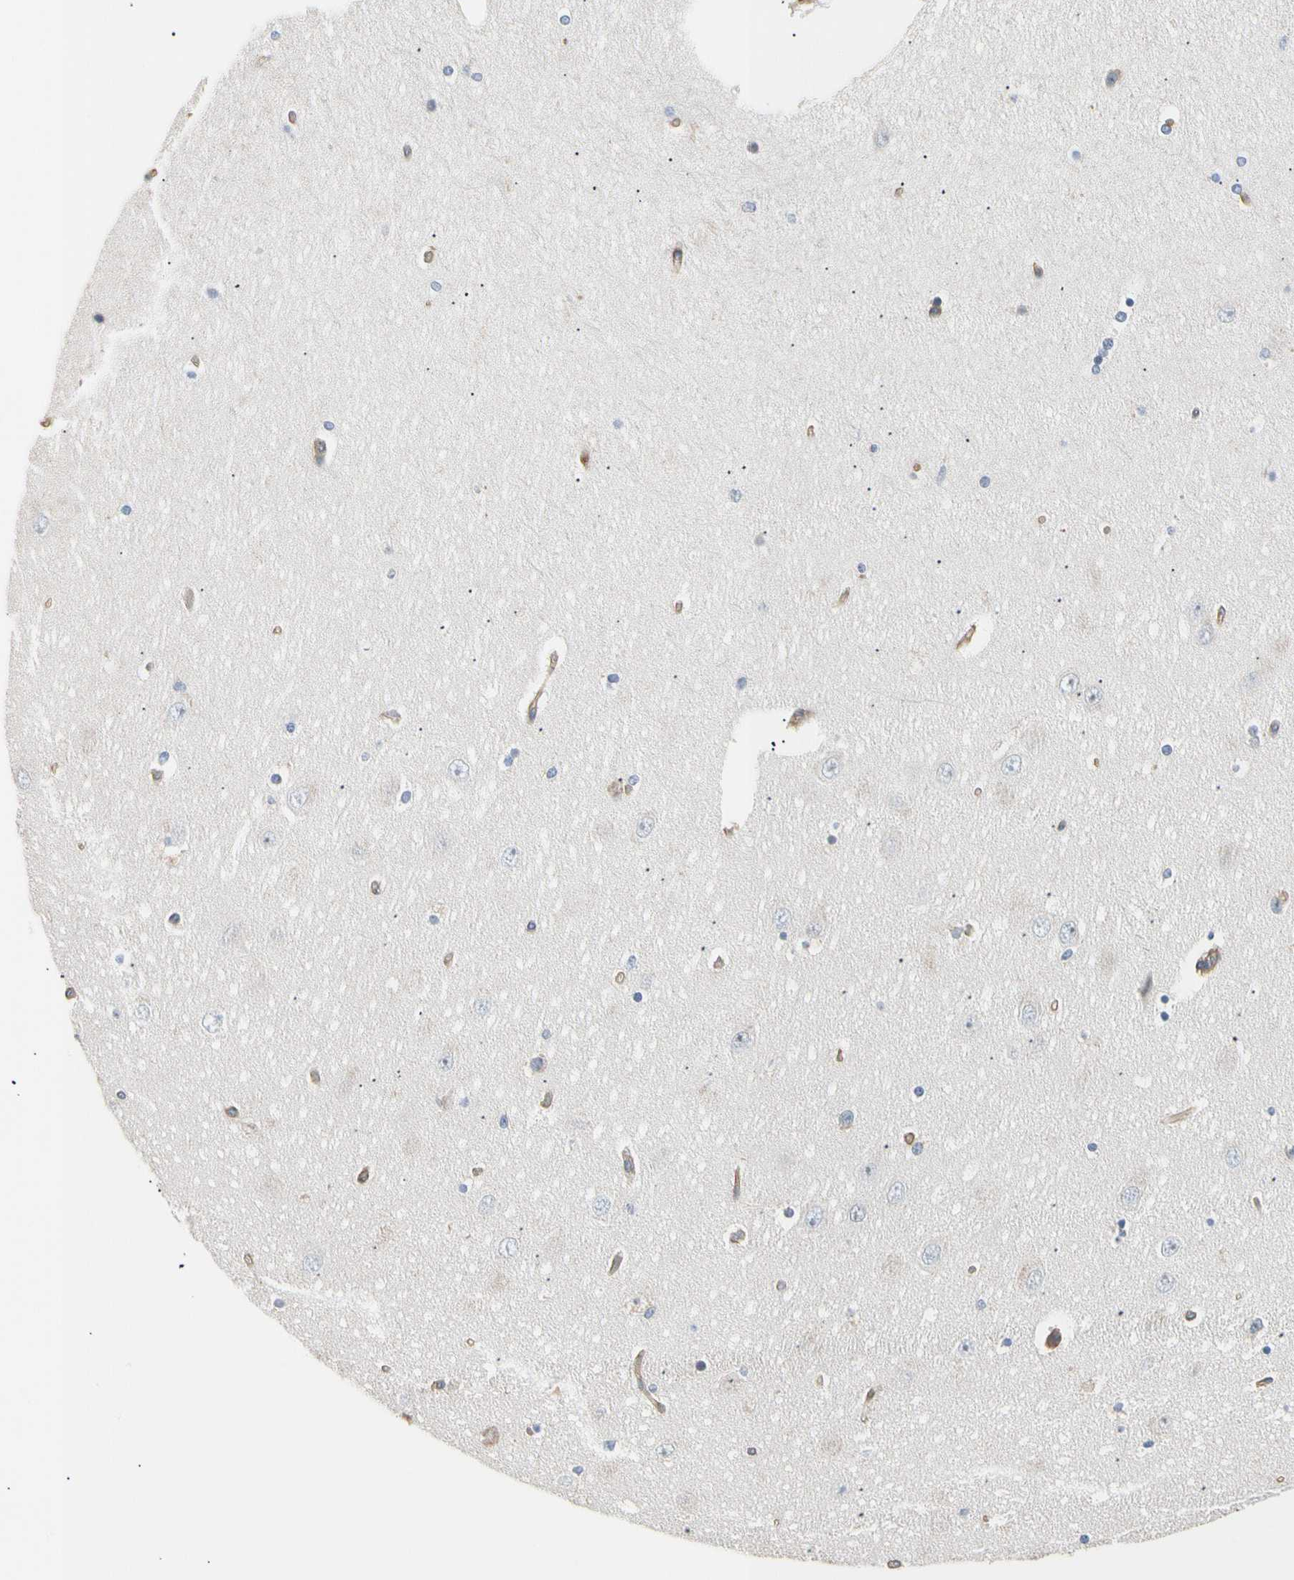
{"staining": {"intensity": "negative", "quantity": "none", "location": "none"}, "tissue": "hippocampus", "cell_type": "Glial cells", "image_type": "normal", "snomed": [{"axis": "morphology", "description": "Normal tissue, NOS"}, {"axis": "topography", "description": "Hippocampus"}], "caption": "Glial cells are negative for brown protein staining in normal hippocampus.", "gene": "TNFRSF18", "patient": {"sex": "female", "age": 54}}